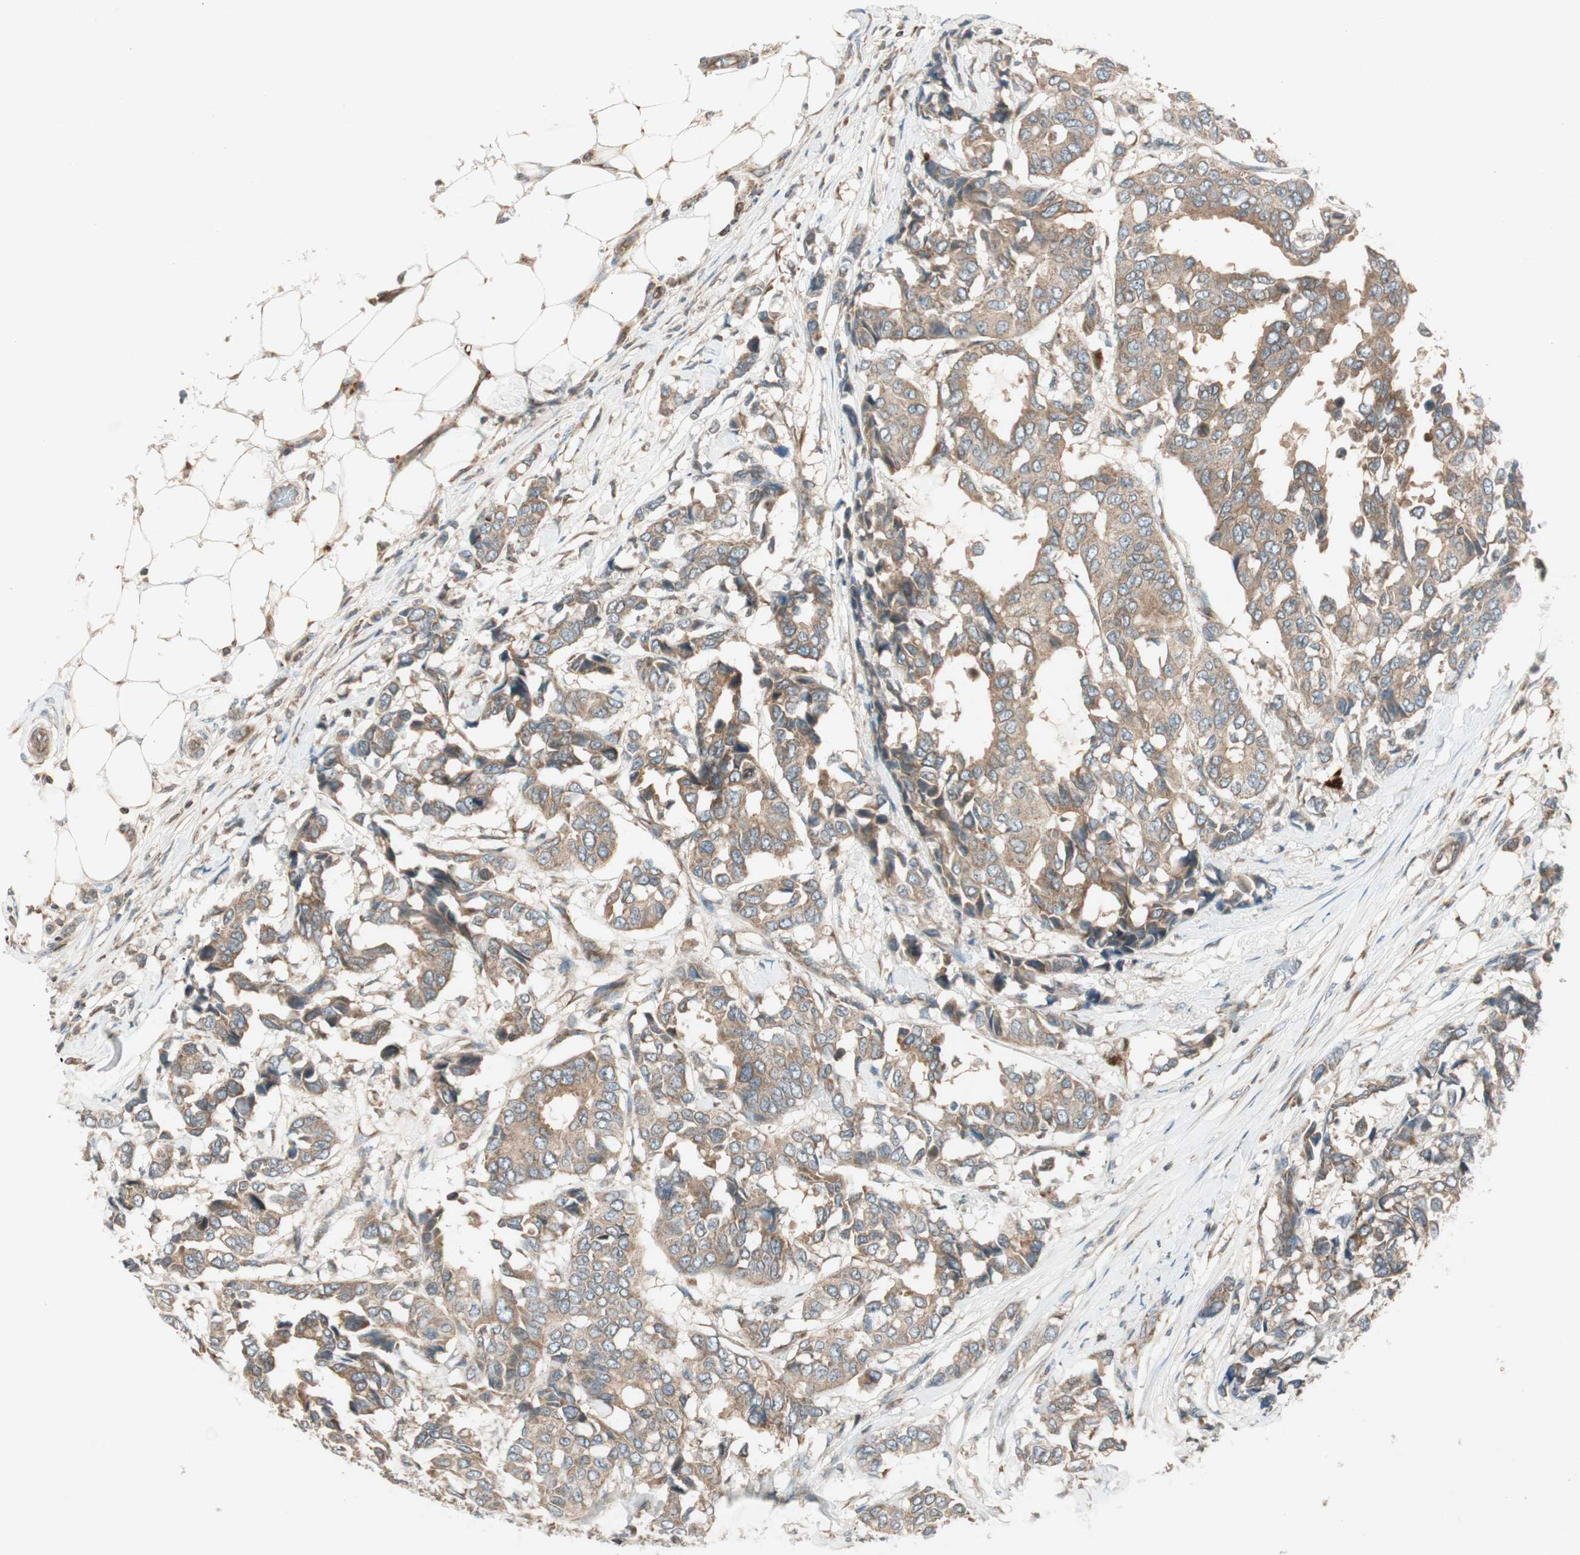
{"staining": {"intensity": "moderate", "quantity": ">75%", "location": "cytoplasmic/membranous"}, "tissue": "breast cancer", "cell_type": "Tumor cells", "image_type": "cancer", "snomed": [{"axis": "morphology", "description": "Duct carcinoma"}, {"axis": "topography", "description": "Breast"}], "caption": "DAB immunohistochemical staining of human breast cancer (infiltrating ductal carcinoma) exhibits moderate cytoplasmic/membranous protein expression in approximately >75% of tumor cells. The staining was performed using DAB, with brown indicating positive protein expression. Nuclei are stained blue with hematoxylin.", "gene": "CHADL", "patient": {"sex": "female", "age": 87}}